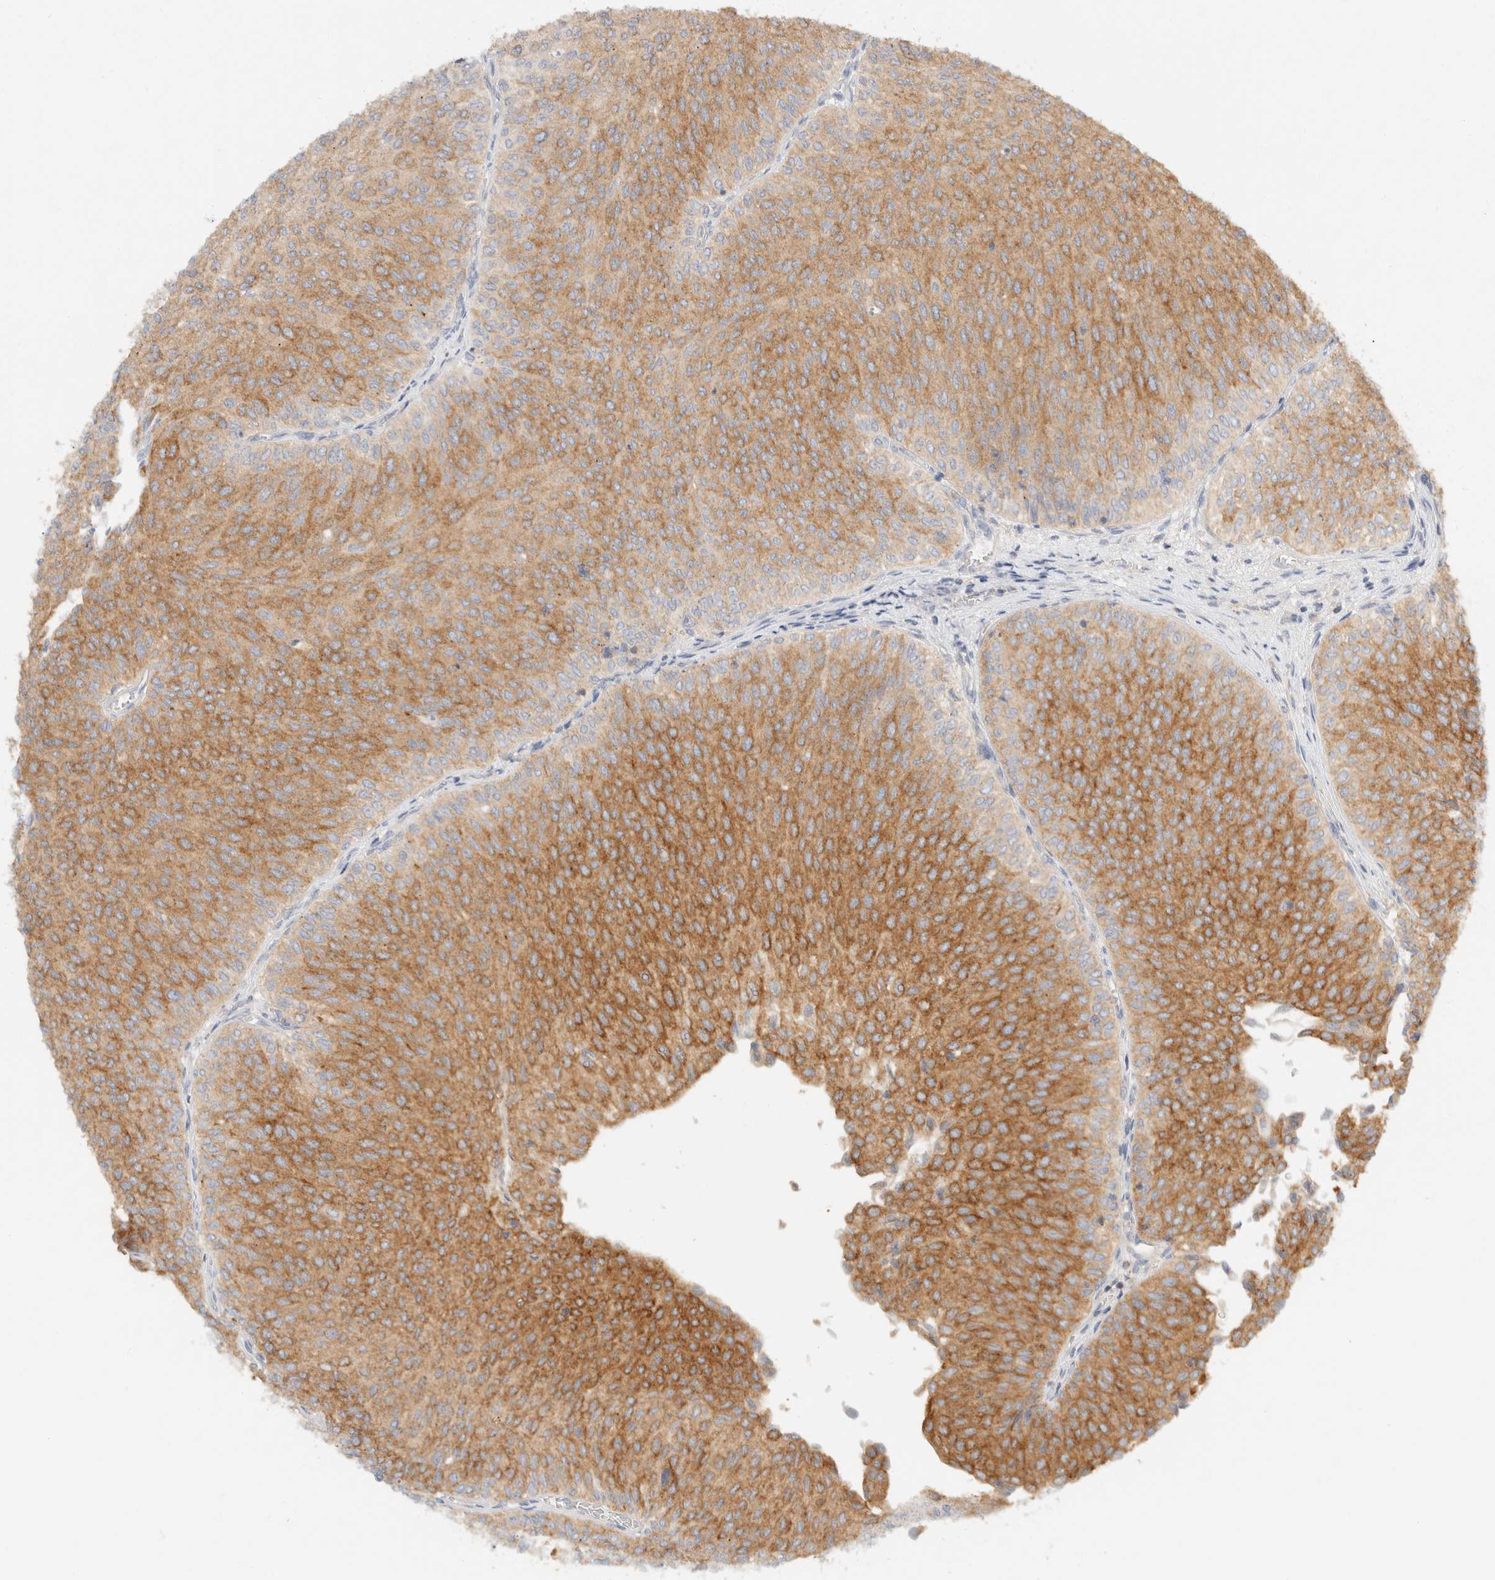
{"staining": {"intensity": "moderate", "quantity": "25%-75%", "location": "cytoplasmic/membranous"}, "tissue": "urothelial cancer", "cell_type": "Tumor cells", "image_type": "cancer", "snomed": [{"axis": "morphology", "description": "Urothelial carcinoma, Low grade"}, {"axis": "topography", "description": "Urinary bladder"}], "caption": "Immunohistochemistry micrograph of neoplastic tissue: human urothelial cancer stained using IHC demonstrates medium levels of moderate protein expression localized specifically in the cytoplasmic/membranous of tumor cells, appearing as a cytoplasmic/membranous brown color.", "gene": "SH3GLB2", "patient": {"sex": "male", "age": 78}}